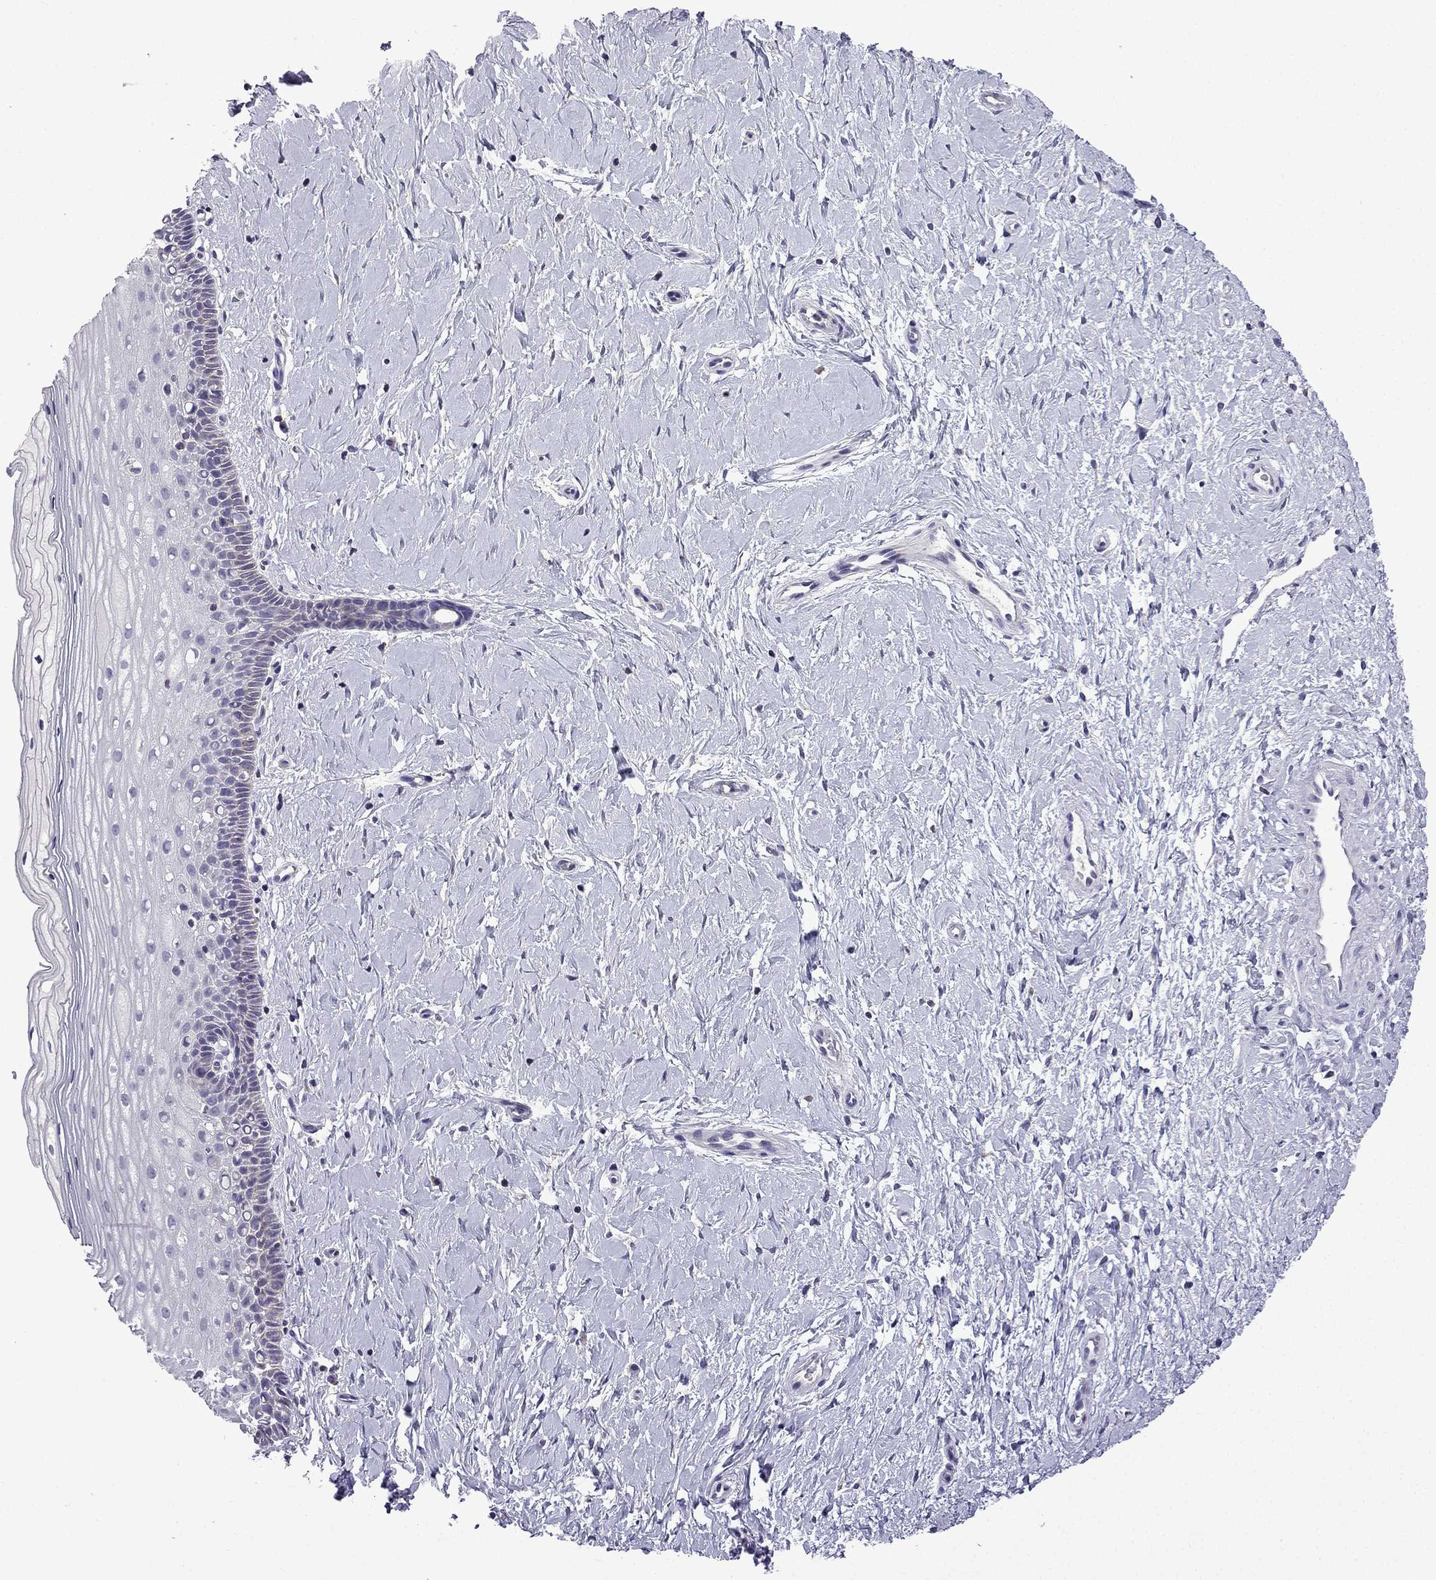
{"staining": {"intensity": "negative", "quantity": "none", "location": "none"}, "tissue": "cervix", "cell_type": "Glandular cells", "image_type": "normal", "snomed": [{"axis": "morphology", "description": "Normal tissue, NOS"}, {"axis": "topography", "description": "Cervix"}], "caption": "High magnification brightfield microscopy of unremarkable cervix stained with DAB (brown) and counterstained with hematoxylin (blue): glandular cells show no significant staining.", "gene": "TTN", "patient": {"sex": "female", "age": 37}}